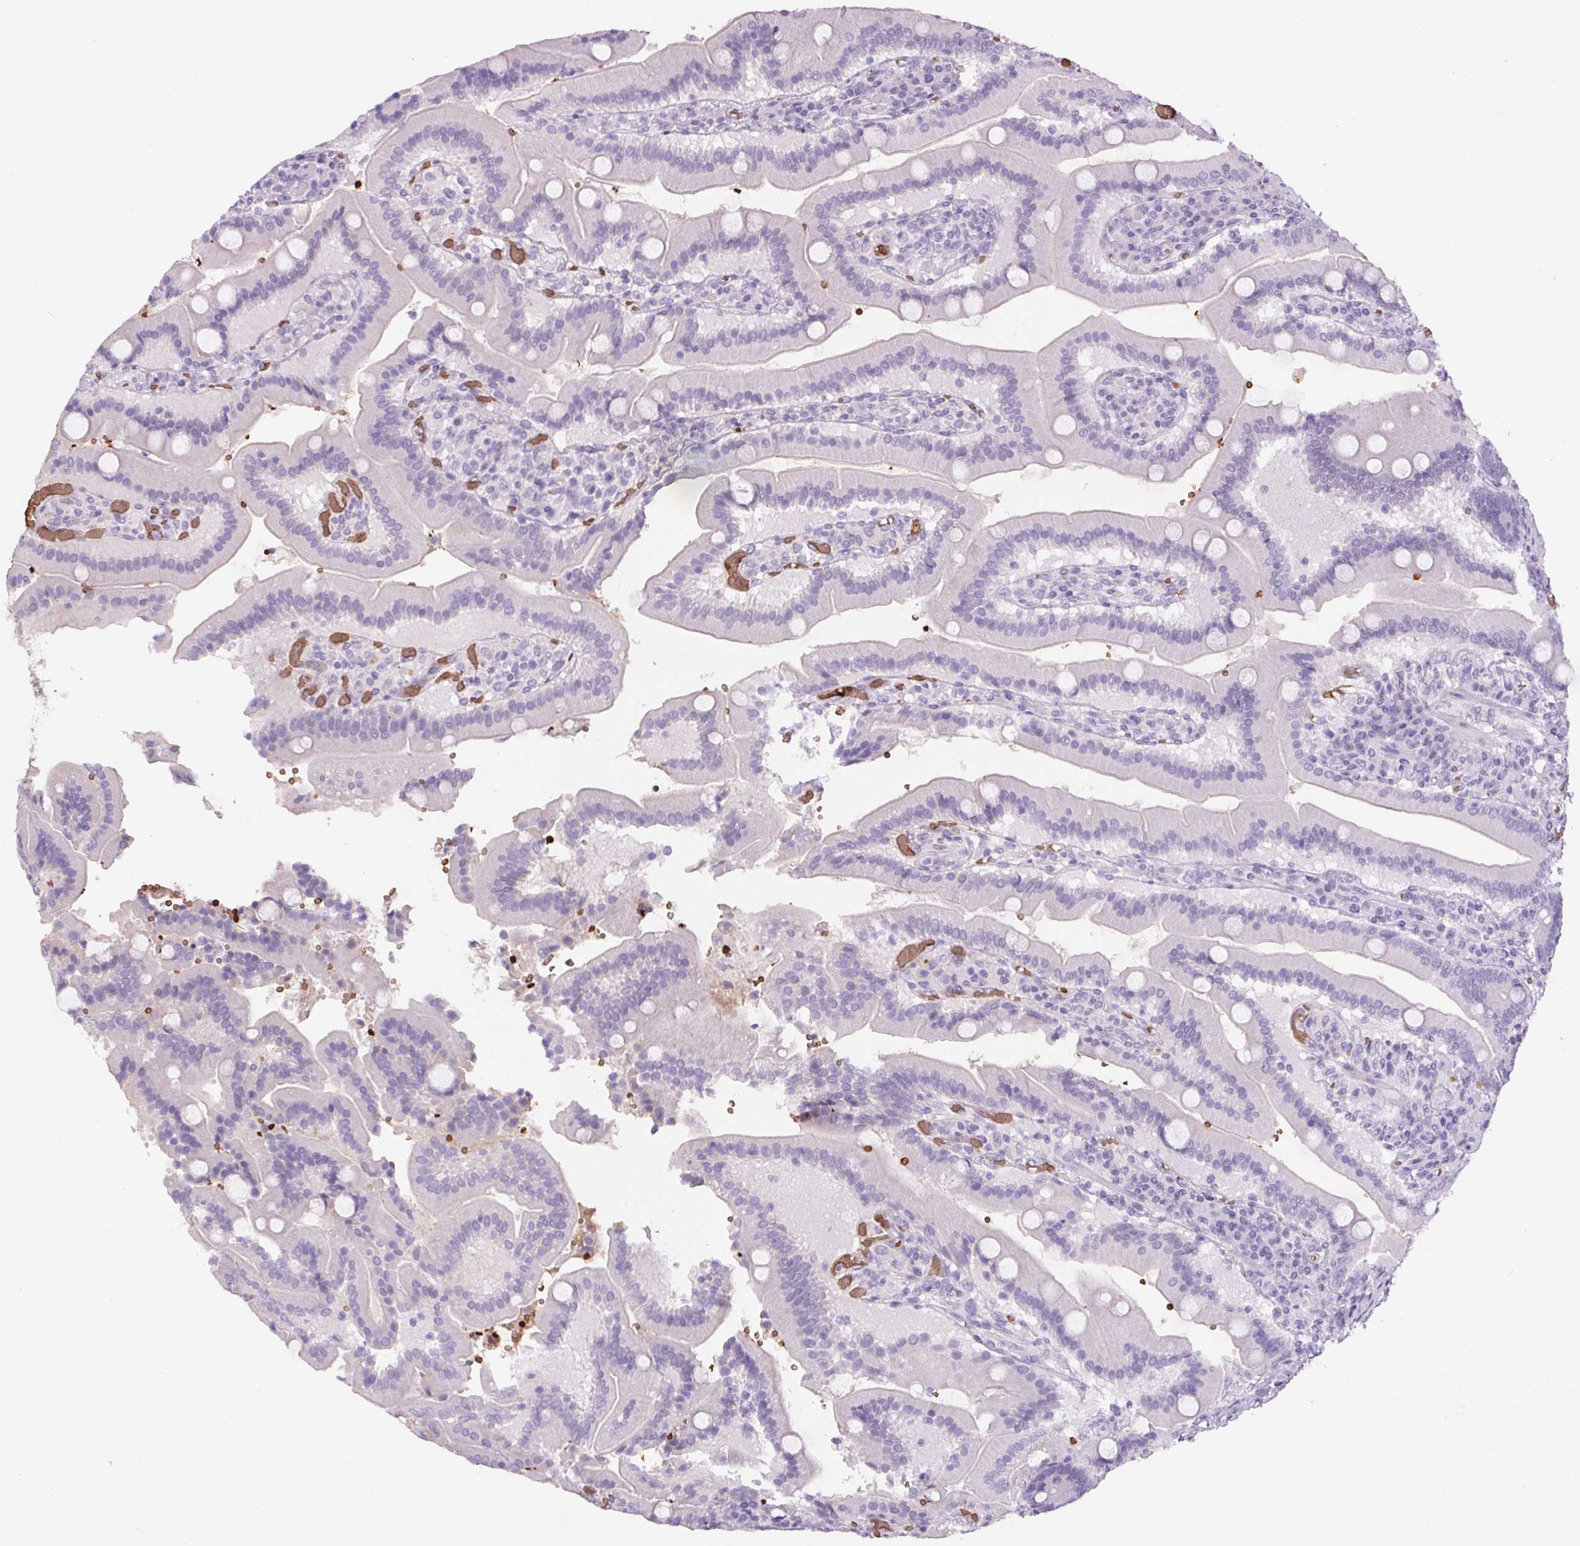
{"staining": {"intensity": "negative", "quantity": "none", "location": "none"}, "tissue": "duodenum", "cell_type": "Glandular cells", "image_type": "normal", "snomed": [{"axis": "morphology", "description": "Normal tissue, NOS"}, {"axis": "topography", "description": "Duodenum"}], "caption": "An immunohistochemistry (IHC) histopathology image of normal duodenum is shown. There is no staining in glandular cells of duodenum. (DAB (3,3'-diaminobenzidine) IHC, high magnification).", "gene": "HBQ1", "patient": {"sex": "female", "age": 62}}